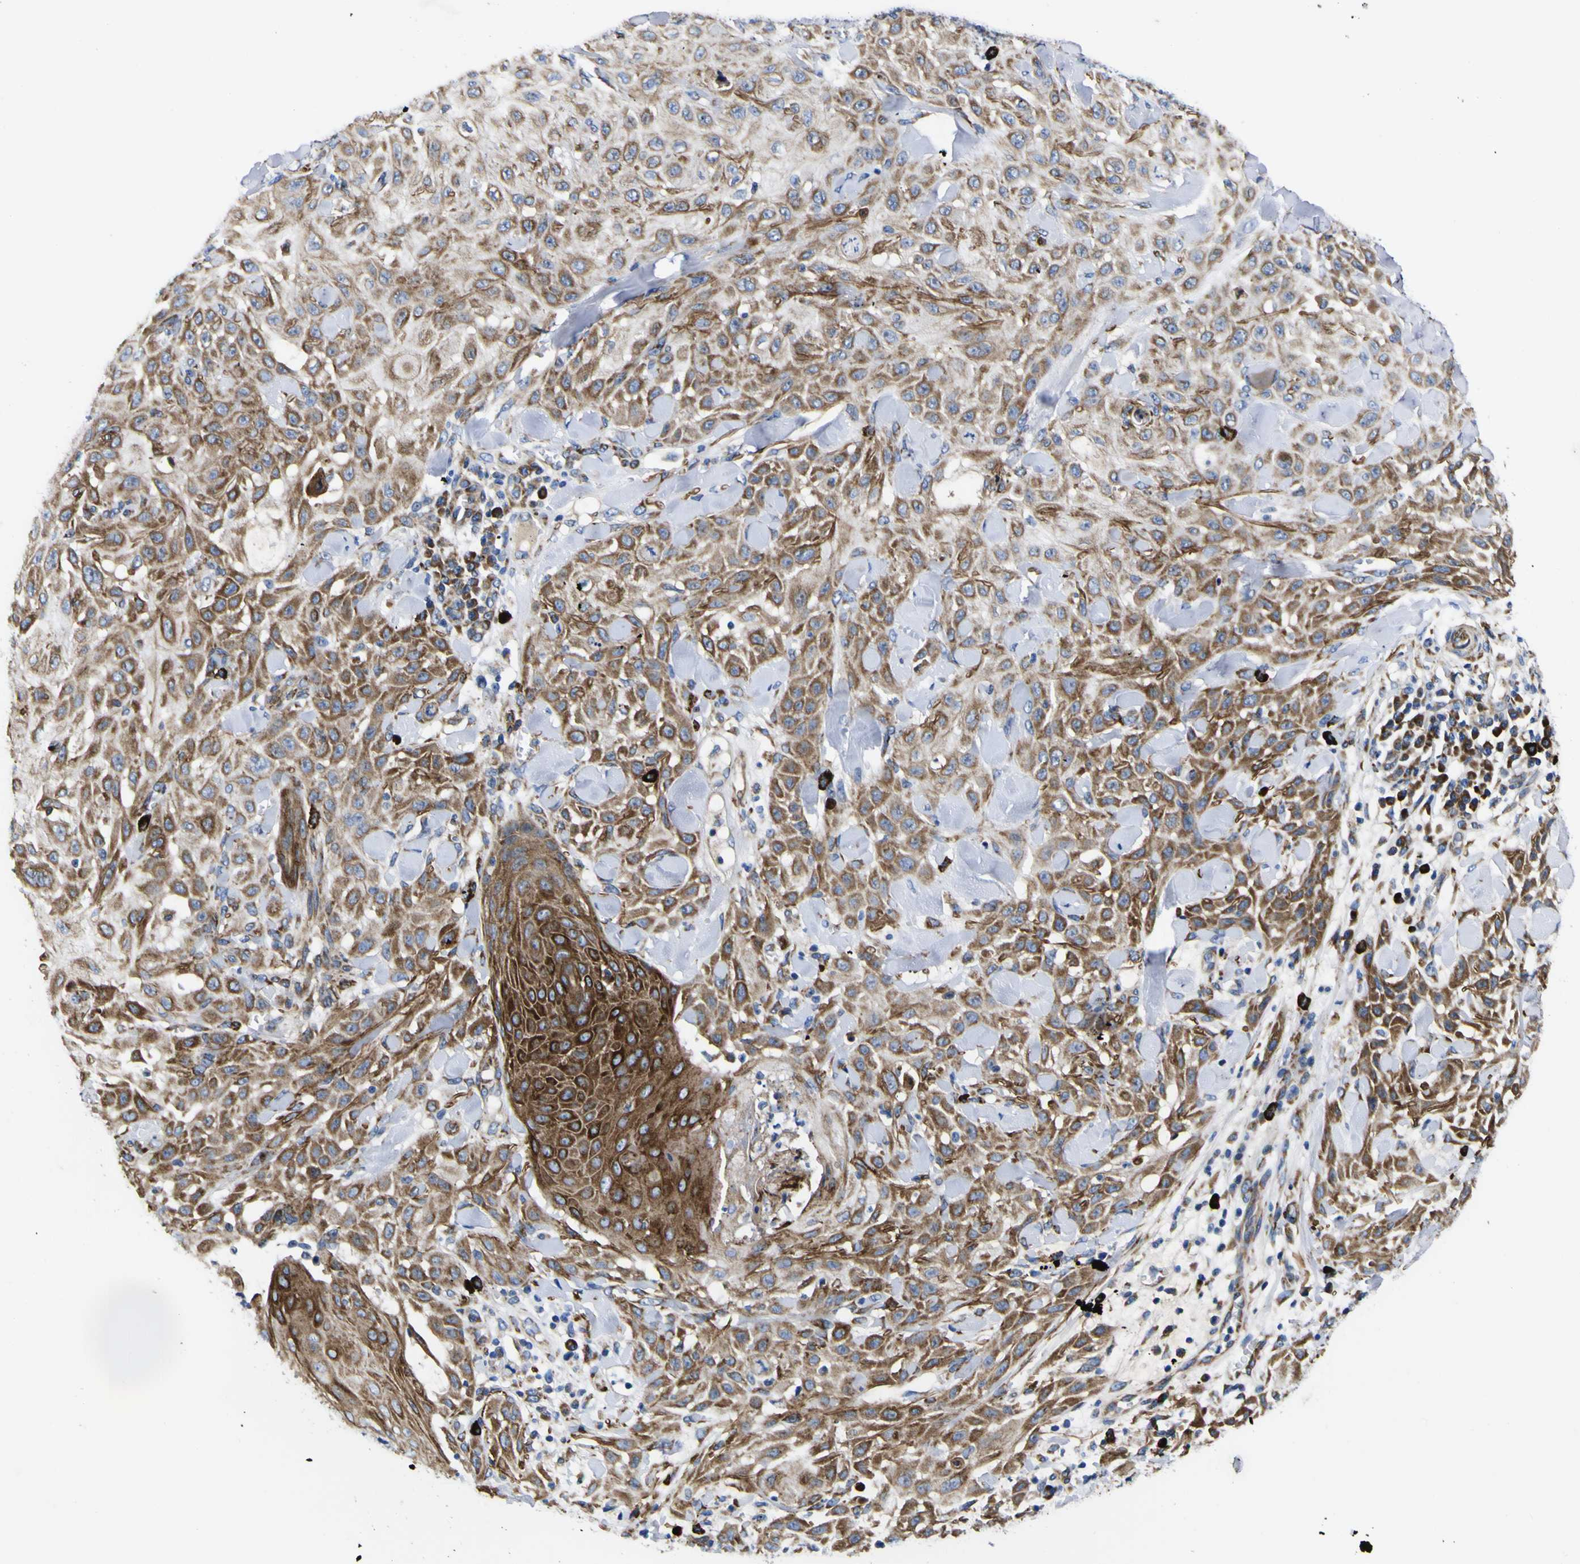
{"staining": {"intensity": "moderate", "quantity": ">75%", "location": "cytoplasmic/membranous"}, "tissue": "skin cancer", "cell_type": "Tumor cells", "image_type": "cancer", "snomed": [{"axis": "morphology", "description": "Squamous cell carcinoma, NOS"}, {"axis": "topography", "description": "Skin"}], "caption": "Tumor cells show moderate cytoplasmic/membranous staining in approximately >75% of cells in skin cancer. (IHC, brightfield microscopy, high magnification).", "gene": "SCD", "patient": {"sex": "male", "age": 24}}